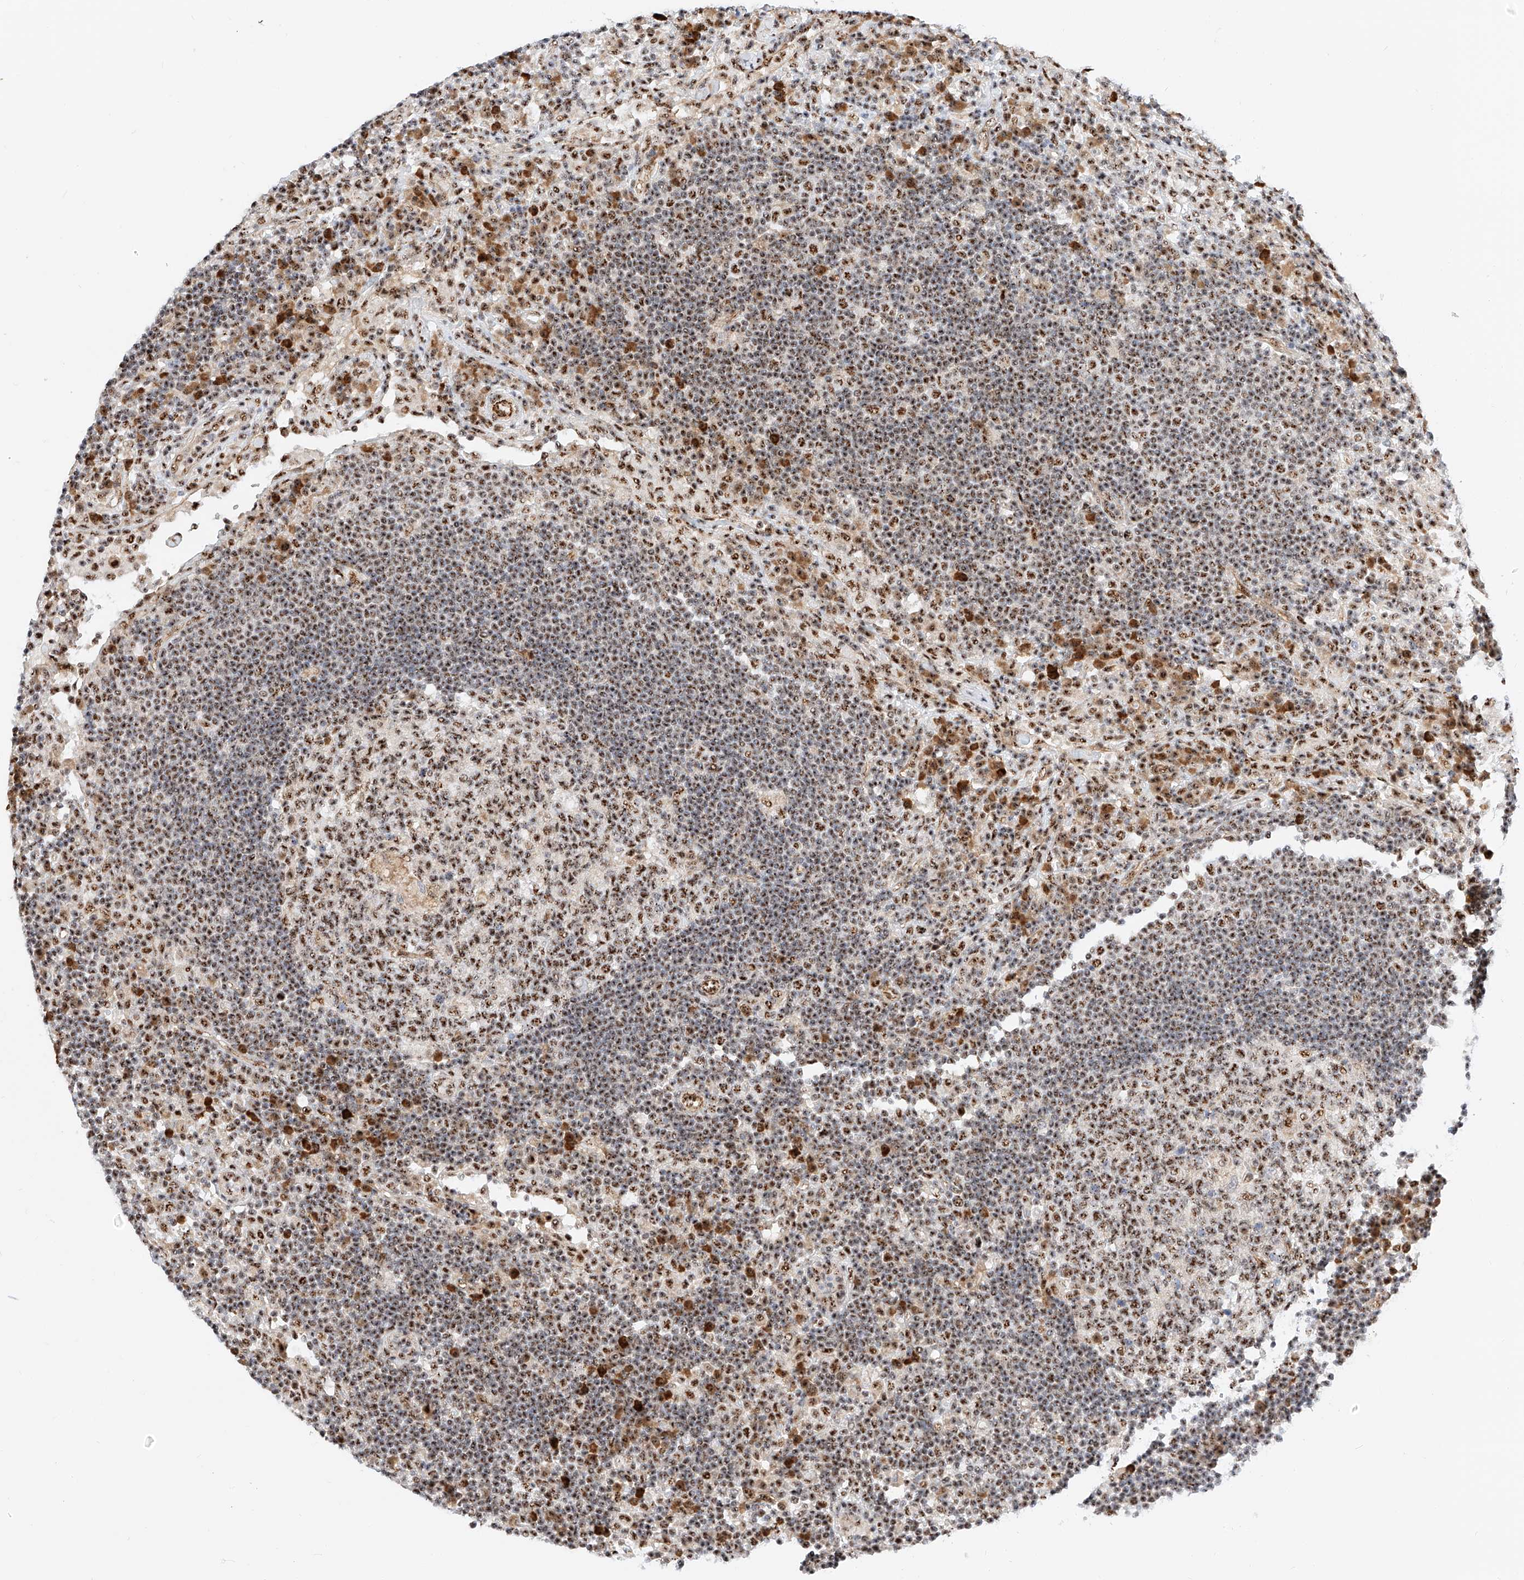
{"staining": {"intensity": "strong", "quantity": ">75%", "location": "nuclear"}, "tissue": "lymph node", "cell_type": "Germinal center cells", "image_type": "normal", "snomed": [{"axis": "morphology", "description": "Normal tissue, NOS"}, {"axis": "topography", "description": "Lymph node"}], "caption": "IHC staining of normal lymph node, which reveals high levels of strong nuclear staining in about >75% of germinal center cells indicating strong nuclear protein expression. The staining was performed using DAB (3,3'-diaminobenzidine) (brown) for protein detection and nuclei were counterstained in hematoxylin (blue).", "gene": "ATXN7L2", "patient": {"sex": "female", "age": 53}}